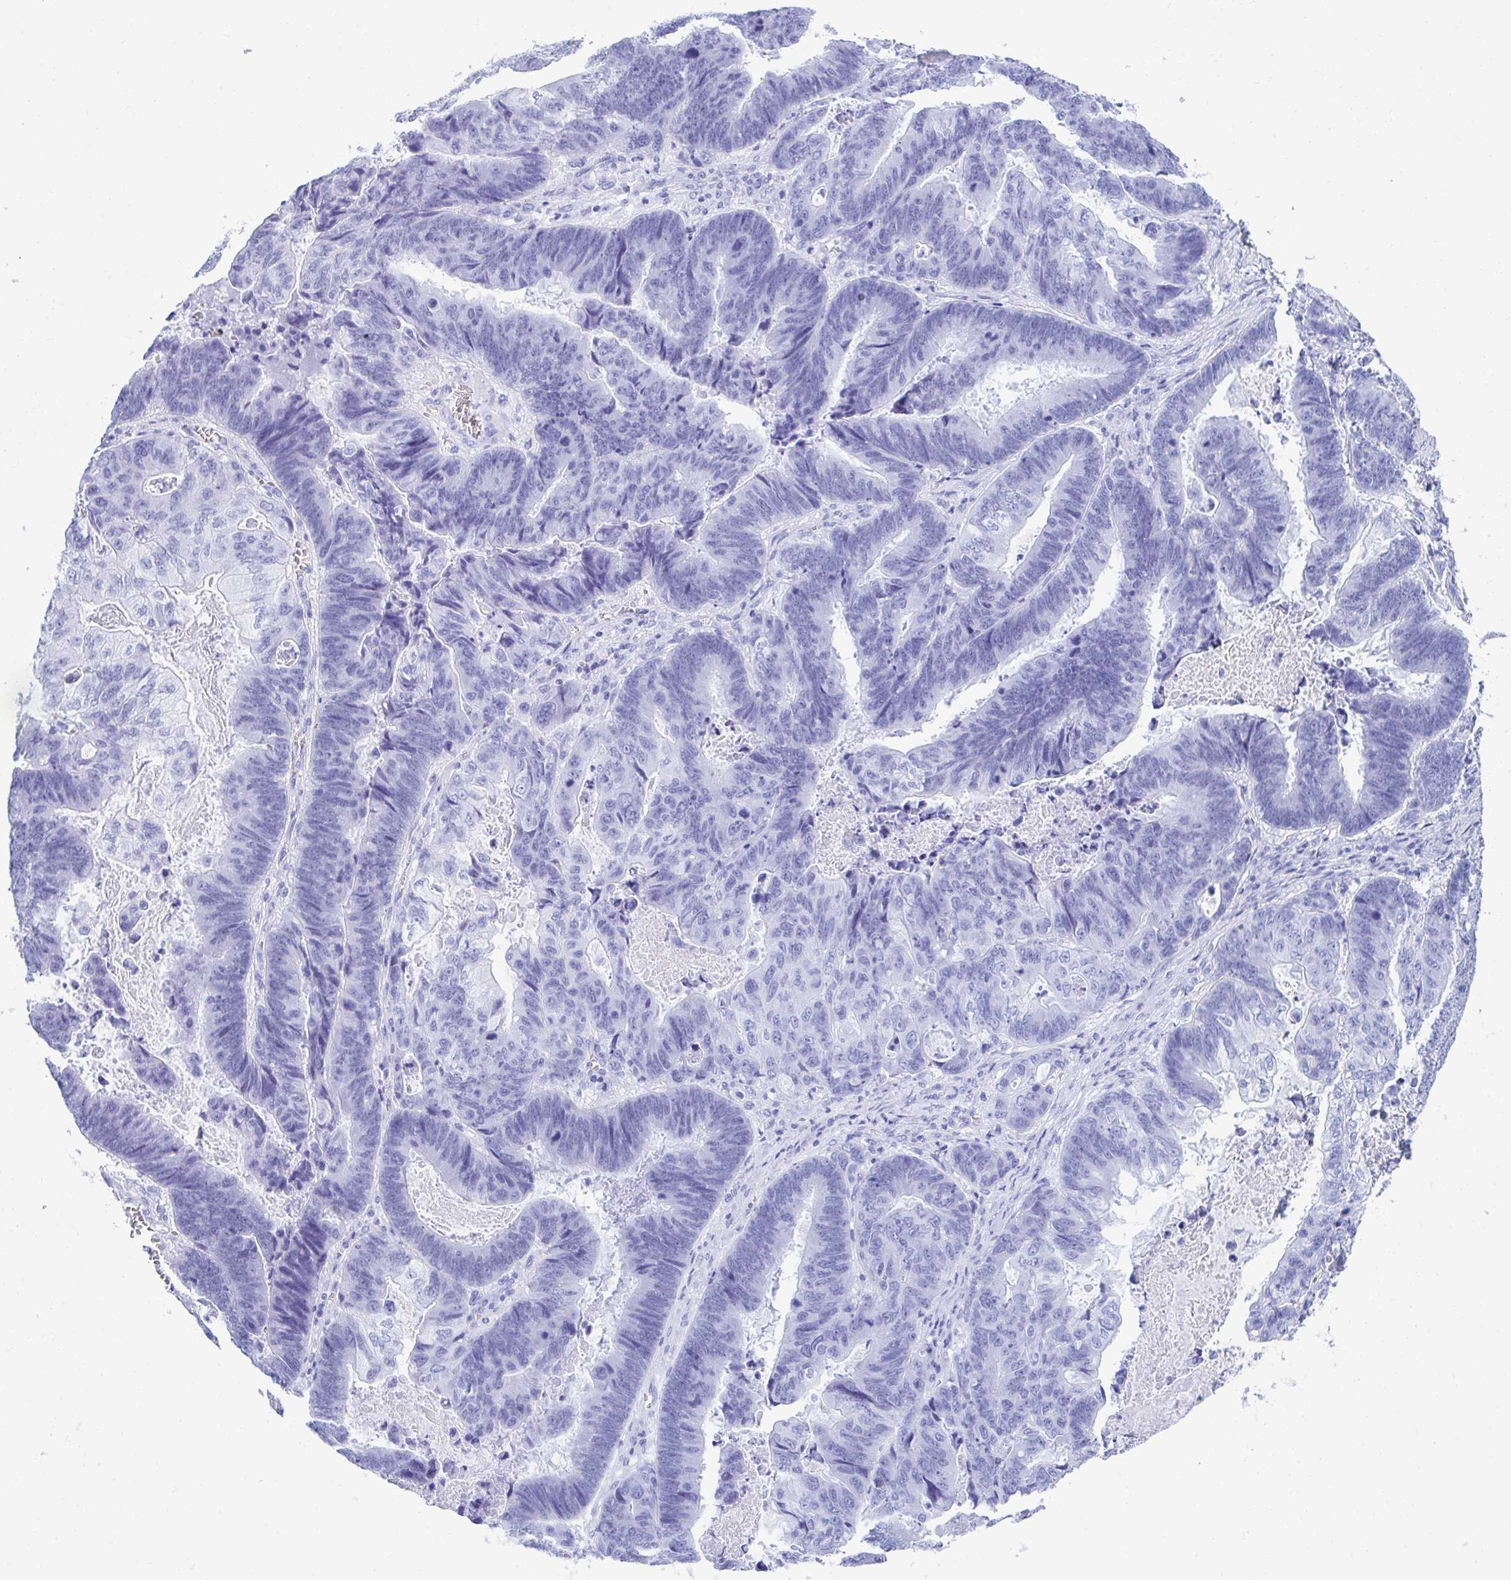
{"staining": {"intensity": "negative", "quantity": "none", "location": "none"}, "tissue": "lung cancer", "cell_type": "Tumor cells", "image_type": "cancer", "snomed": [{"axis": "morphology", "description": "Aneuploidy"}, {"axis": "morphology", "description": "Adenocarcinoma, NOS"}, {"axis": "morphology", "description": "Adenocarcinoma primary or metastatic"}, {"axis": "topography", "description": "Lung"}], "caption": "Human lung cancer stained for a protein using immunohistochemistry (IHC) shows no staining in tumor cells.", "gene": "CD7", "patient": {"sex": "female", "age": 75}}